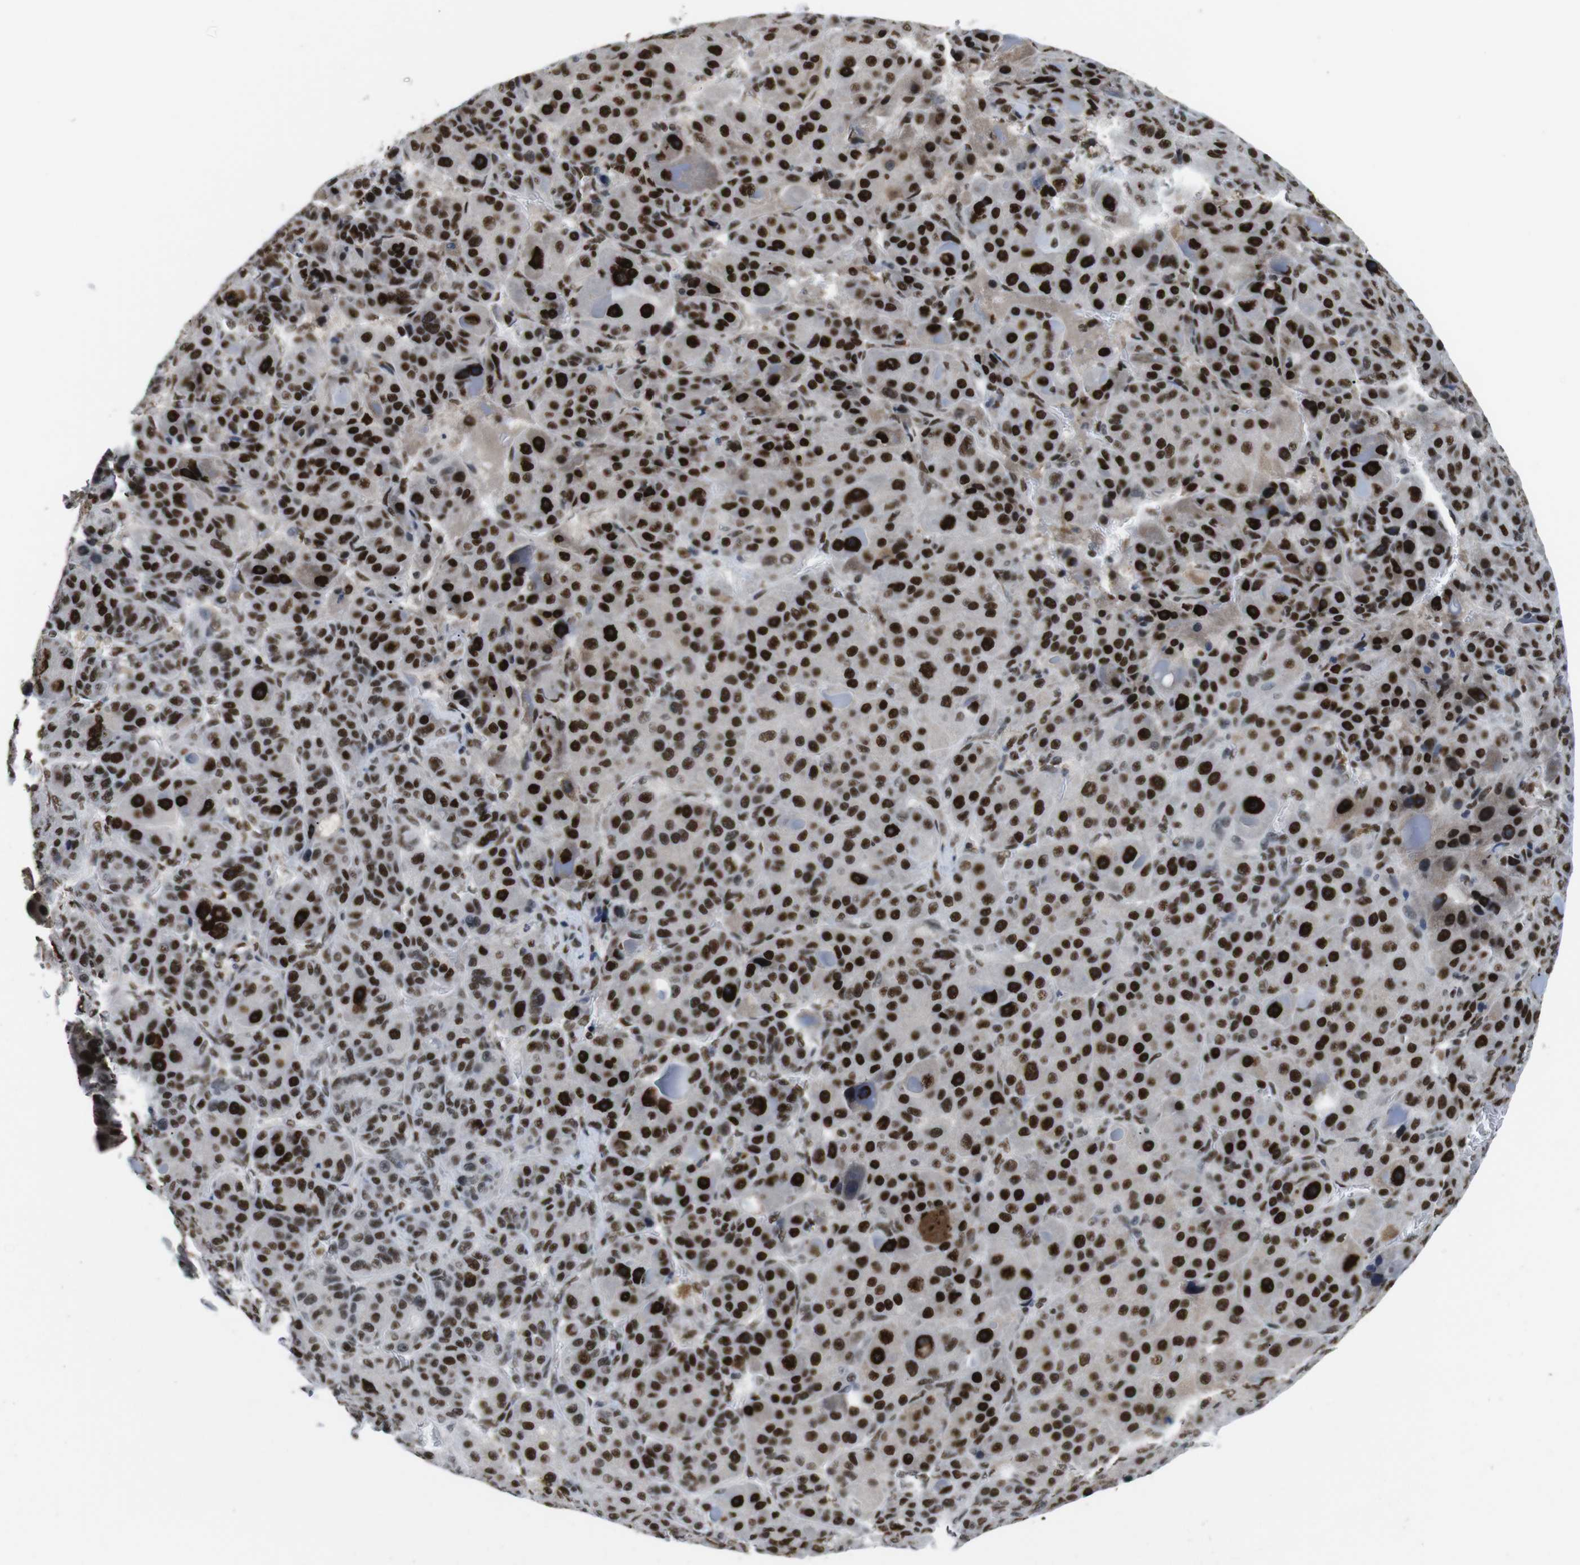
{"staining": {"intensity": "strong", "quantity": ">75%", "location": "nuclear"}, "tissue": "liver cancer", "cell_type": "Tumor cells", "image_type": "cancer", "snomed": [{"axis": "morphology", "description": "Carcinoma, Hepatocellular, NOS"}, {"axis": "topography", "description": "Liver"}], "caption": "Human liver hepatocellular carcinoma stained with a protein marker displays strong staining in tumor cells.", "gene": "PSME3", "patient": {"sex": "male", "age": 76}}